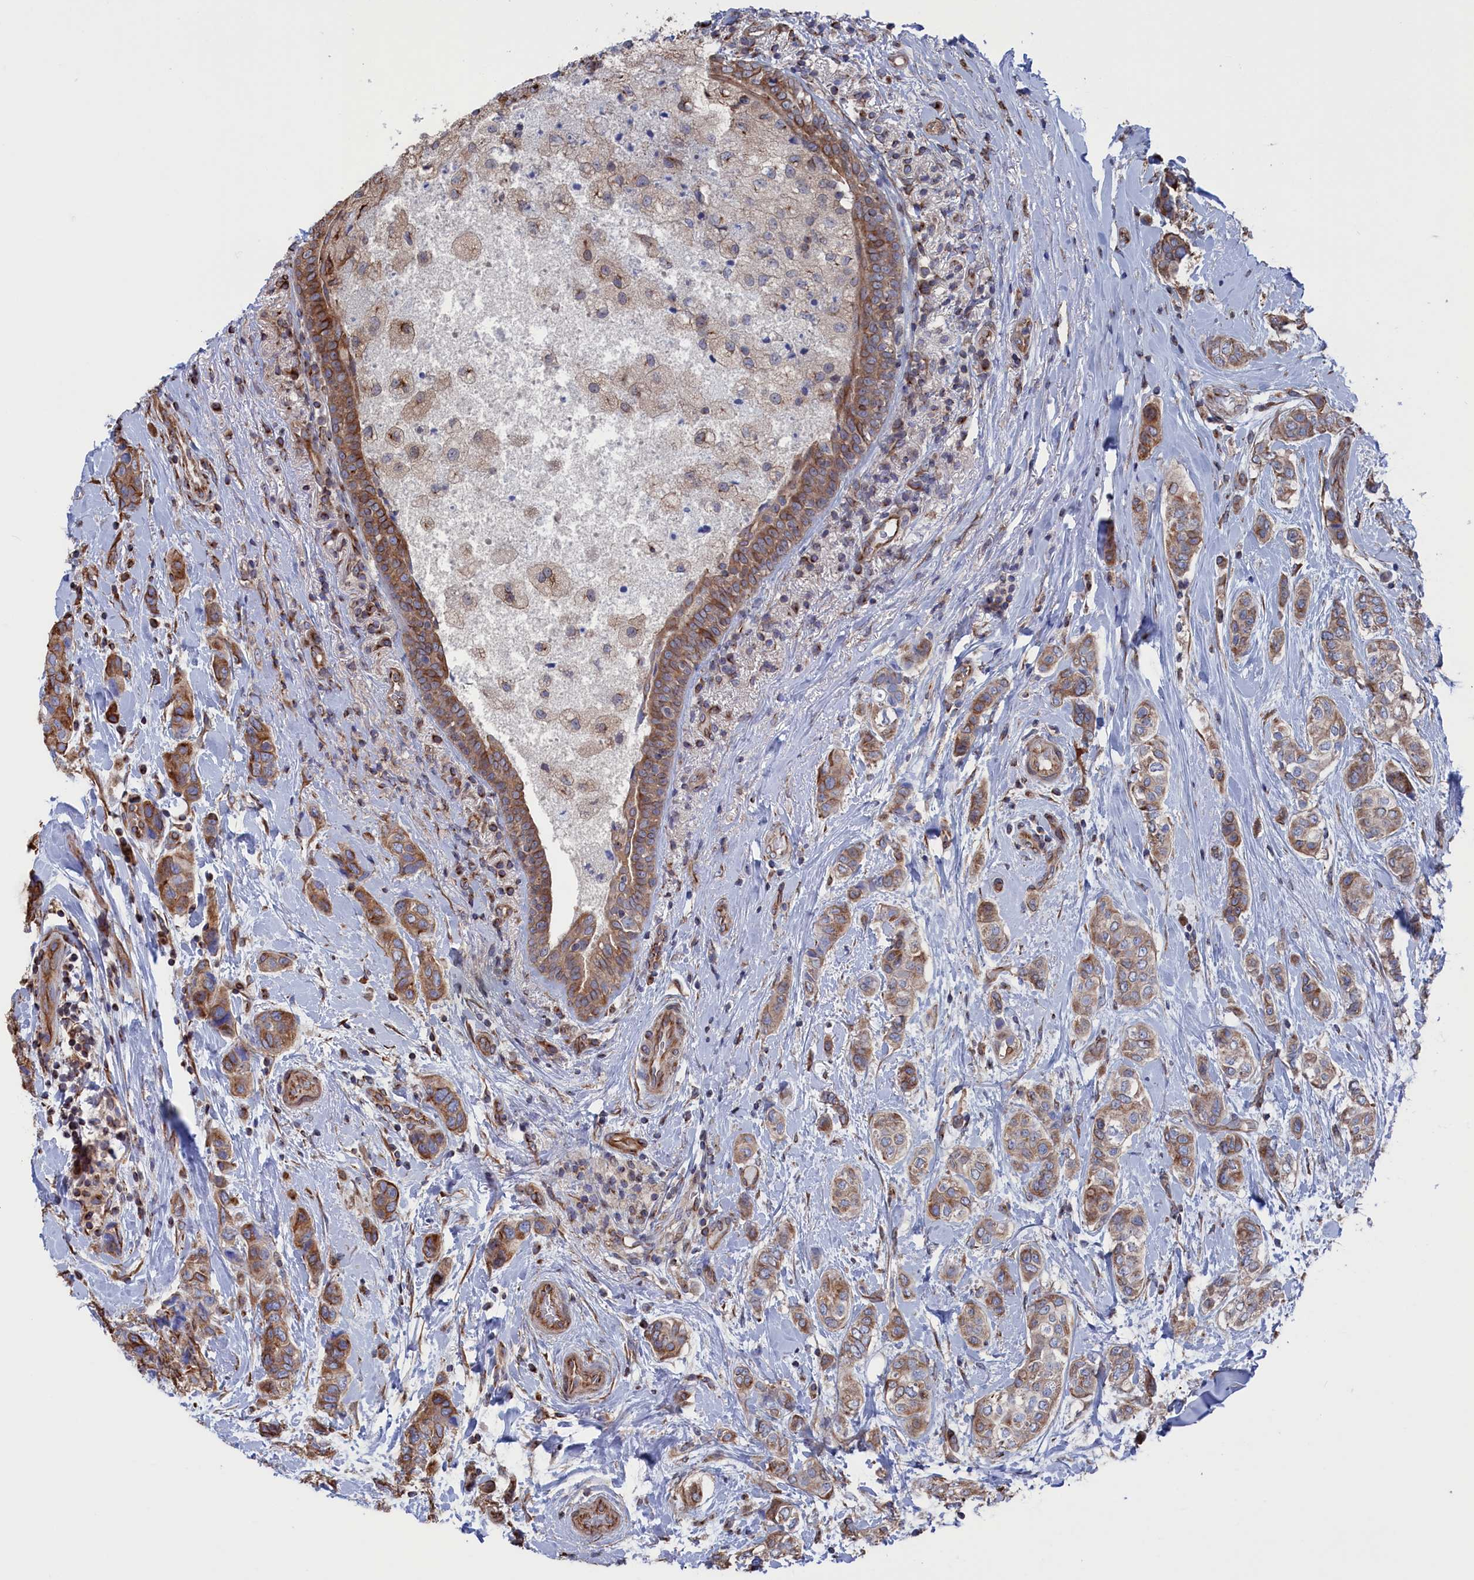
{"staining": {"intensity": "moderate", "quantity": ">75%", "location": "cytoplasmic/membranous"}, "tissue": "breast cancer", "cell_type": "Tumor cells", "image_type": "cancer", "snomed": [{"axis": "morphology", "description": "Lobular carcinoma"}, {"axis": "topography", "description": "Breast"}], "caption": "Breast lobular carcinoma stained with immunohistochemistry shows moderate cytoplasmic/membranous expression in approximately >75% of tumor cells.", "gene": "NUTF2", "patient": {"sex": "female", "age": 51}}